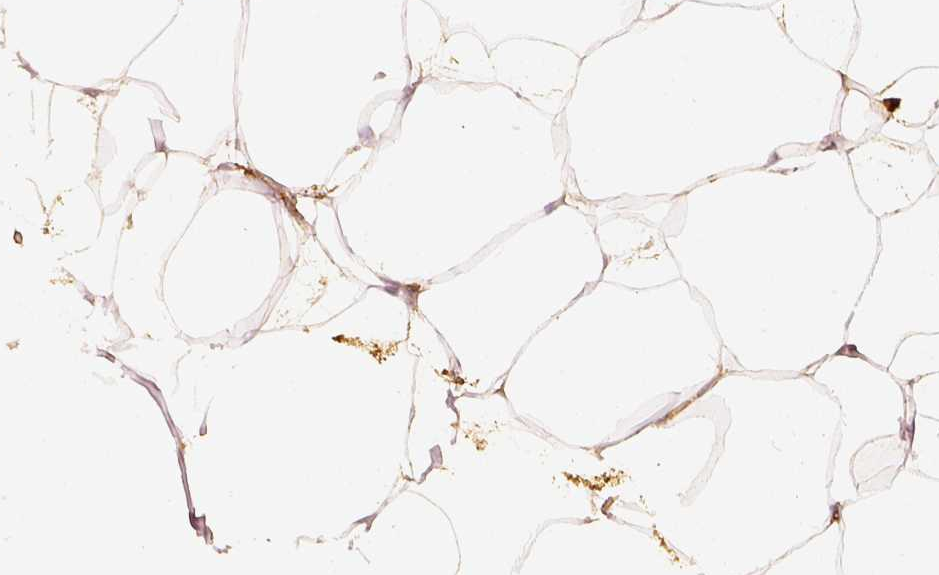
{"staining": {"intensity": "strong", "quantity": ">75%", "location": "cytoplasmic/membranous"}, "tissue": "breast", "cell_type": "Adipocytes", "image_type": "normal", "snomed": [{"axis": "morphology", "description": "Normal tissue, NOS"}, {"axis": "topography", "description": "Breast"}], "caption": "IHC (DAB) staining of unremarkable human breast demonstrates strong cytoplasmic/membranous protein positivity in about >75% of adipocytes.", "gene": "FSCN1", "patient": {"sex": "female", "age": 32}}